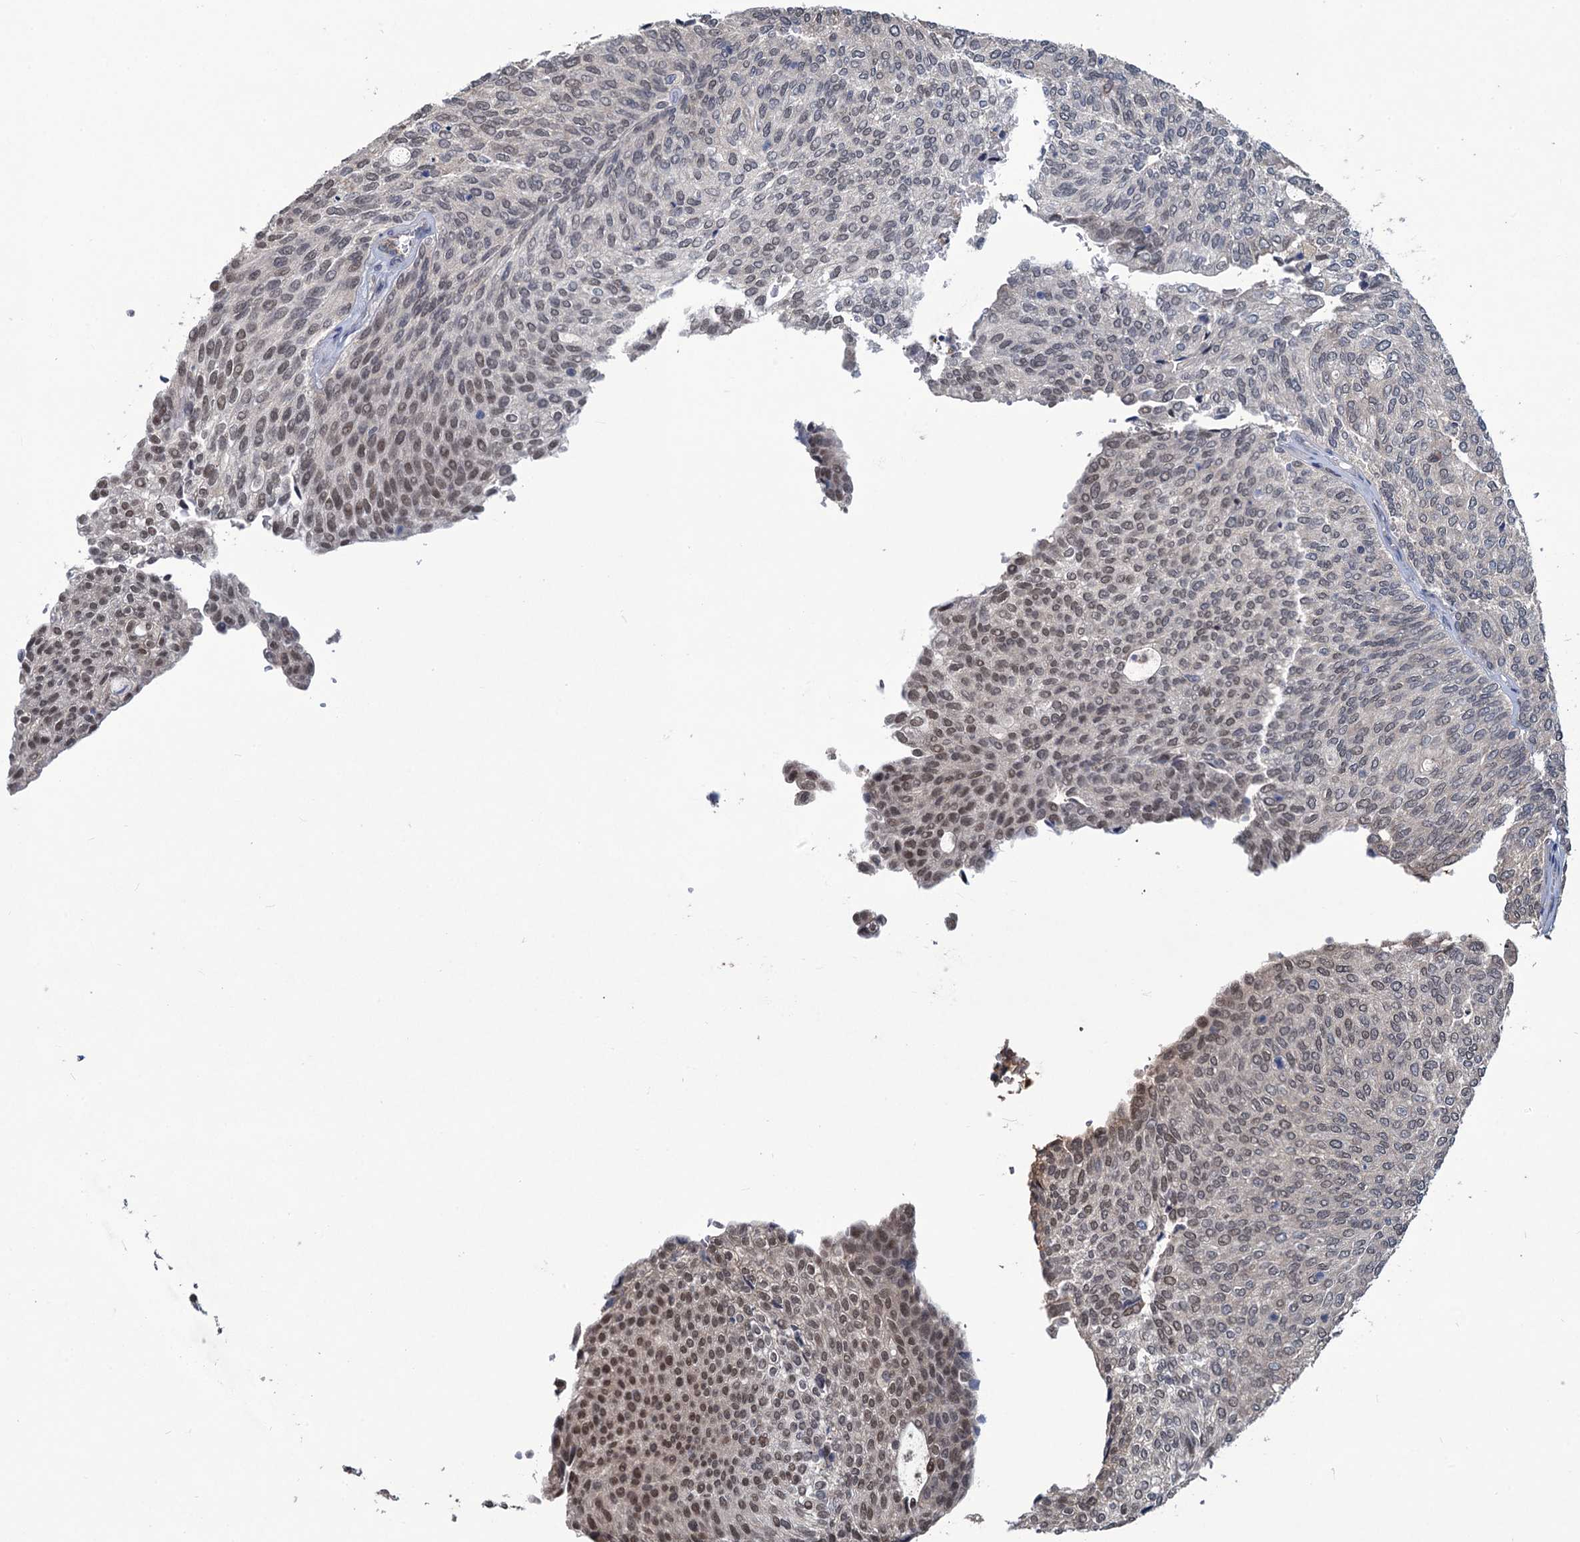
{"staining": {"intensity": "weak", "quantity": "25%-75%", "location": "nuclear"}, "tissue": "urothelial cancer", "cell_type": "Tumor cells", "image_type": "cancer", "snomed": [{"axis": "morphology", "description": "Urothelial carcinoma, Low grade"}, {"axis": "topography", "description": "Urinary bladder"}], "caption": "An image of low-grade urothelial carcinoma stained for a protein shows weak nuclear brown staining in tumor cells. Ihc stains the protein of interest in brown and the nuclei are stained blue.", "gene": "RTKN2", "patient": {"sex": "female", "age": 79}}